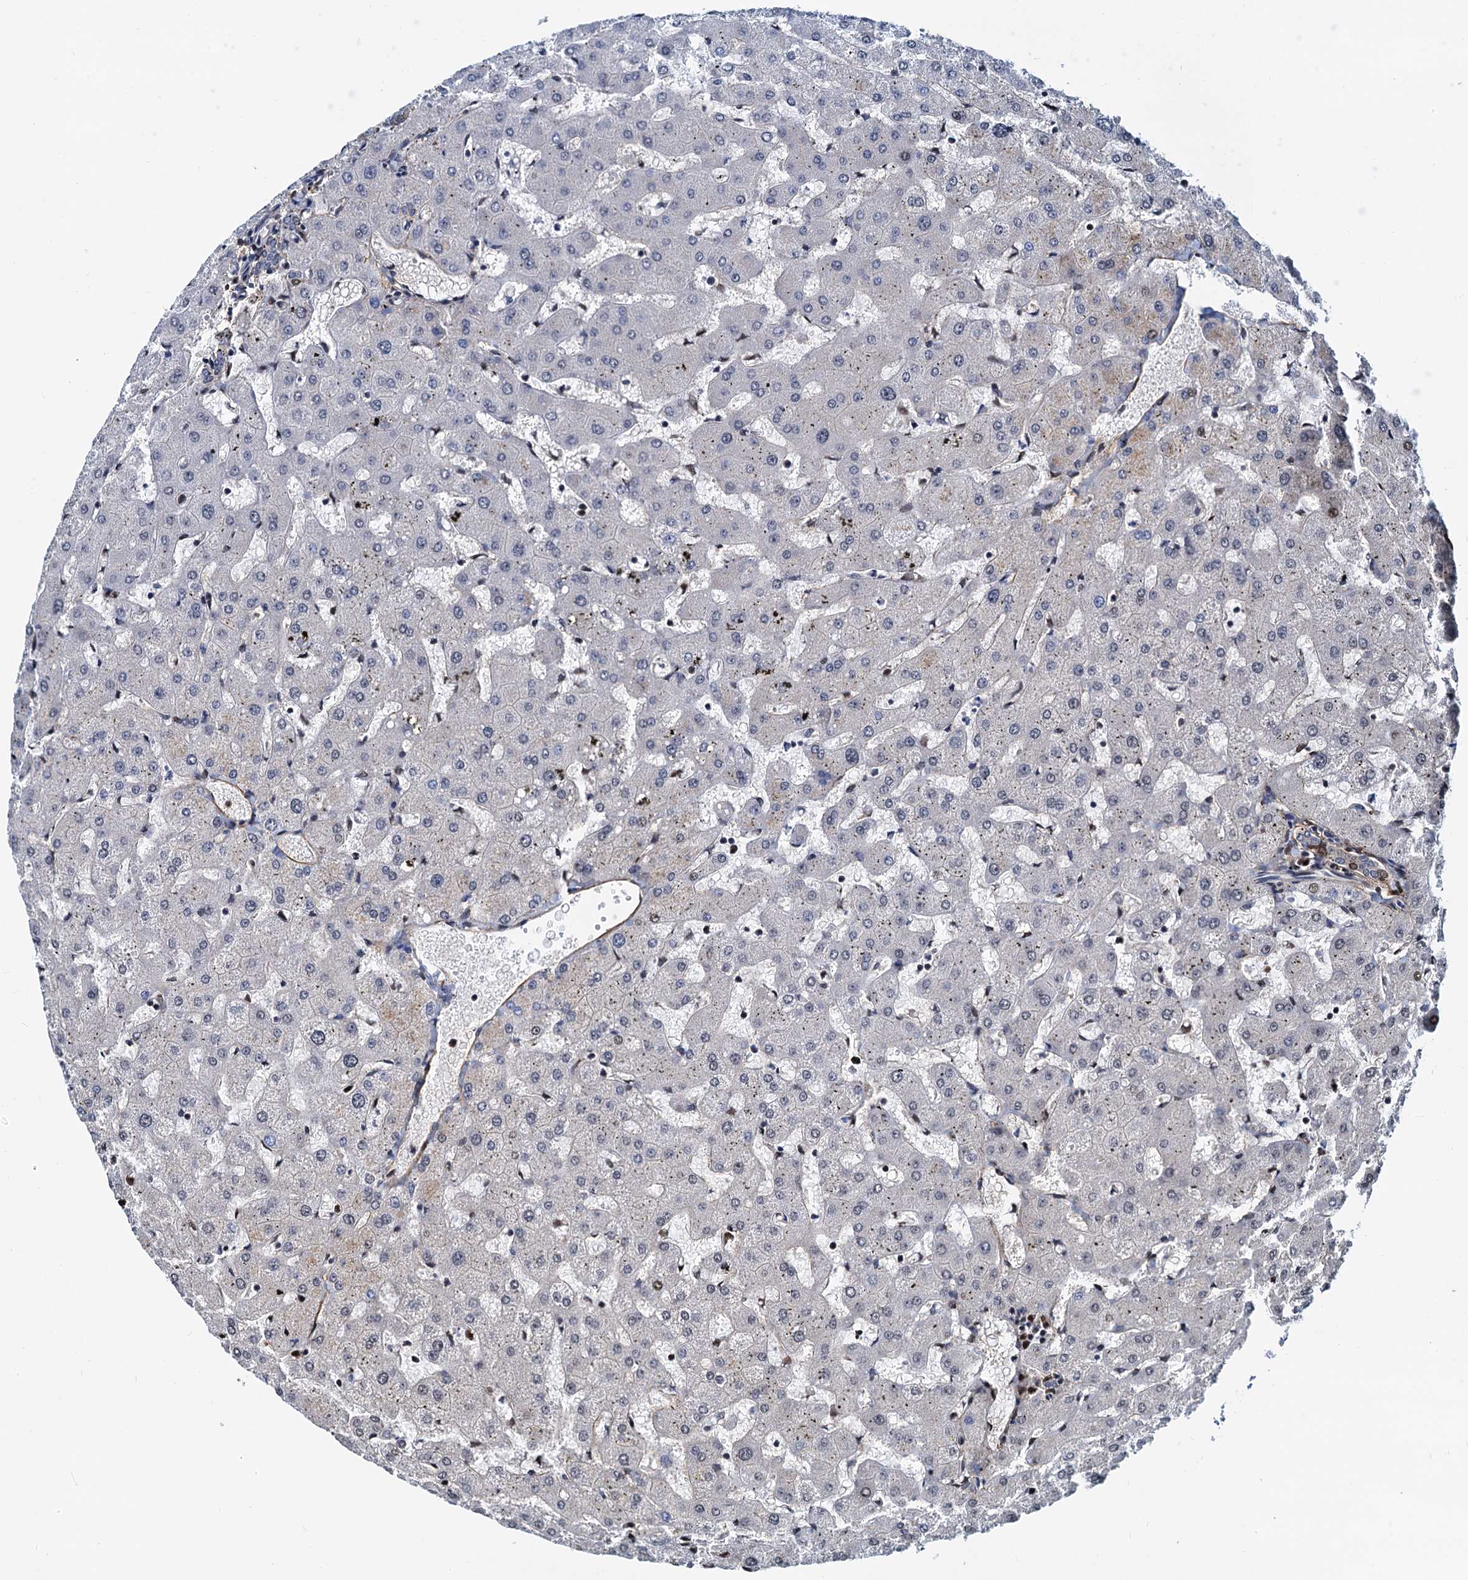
{"staining": {"intensity": "negative", "quantity": "none", "location": "none"}, "tissue": "liver", "cell_type": "Cholangiocytes", "image_type": "normal", "snomed": [{"axis": "morphology", "description": "Normal tissue, NOS"}, {"axis": "topography", "description": "Liver"}], "caption": "Normal liver was stained to show a protein in brown. There is no significant positivity in cholangiocytes.", "gene": "PTGES3", "patient": {"sex": "female", "age": 63}}